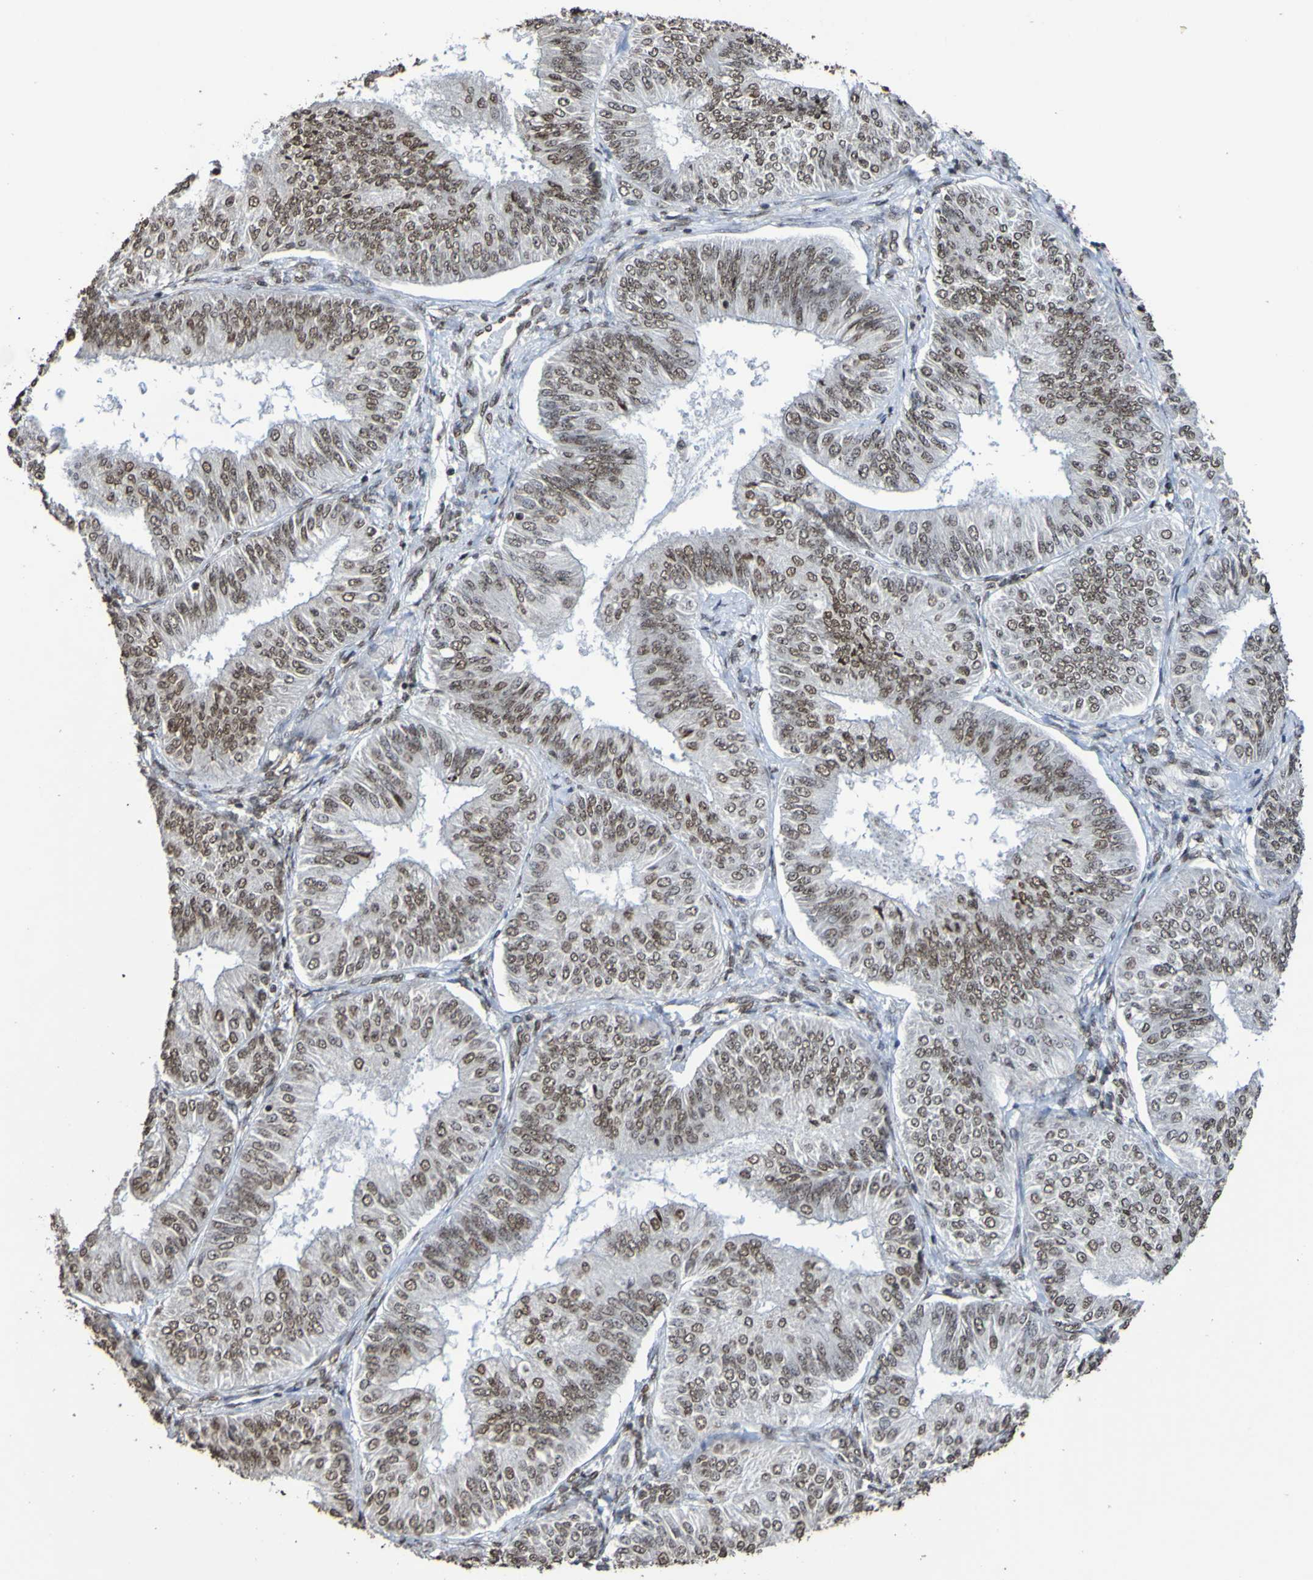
{"staining": {"intensity": "weak", "quantity": ">75%", "location": "nuclear"}, "tissue": "endometrial cancer", "cell_type": "Tumor cells", "image_type": "cancer", "snomed": [{"axis": "morphology", "description": "Adenocarcinoma, NOS"}, {"axis": "topography", "description": "Endometrium"}], "caption": "Tumor cells reveal low levels of weak nuclear expression in about >75% of cells in human endometrial adenocarcinoma.", "gene": "GFI1", "patient": {"sex": "female", "age": 58}}